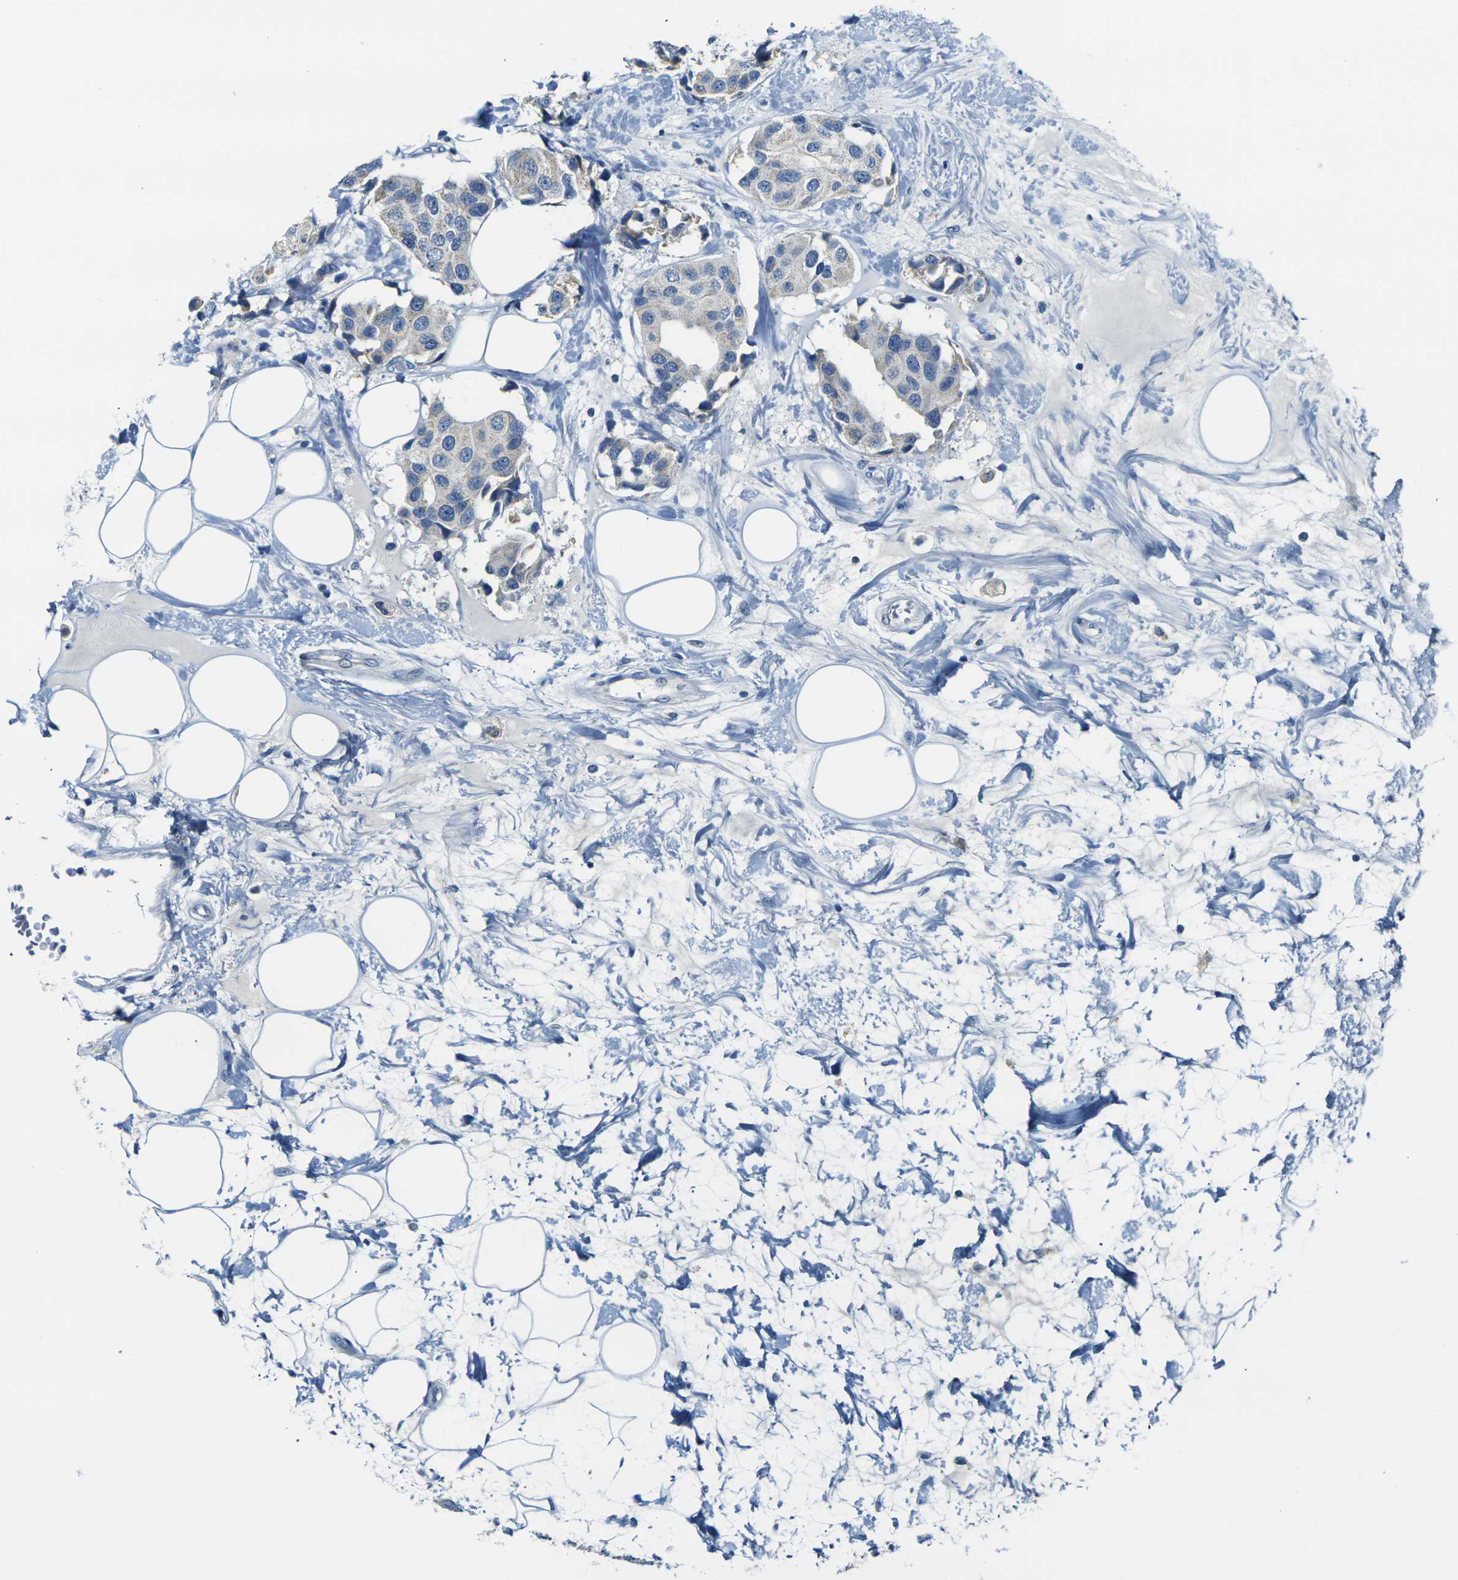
{"staining": {"intensity": "negative", "quantity": "none", "location": "none"}, "tissue": "breast cancer", "cell_type": "Tumor cells", "image_type": "cancer", "snomed": [{"axis": "morphology", "description": "Normal tissue, NOS"}, {"axis": "morphology", "description": "Duct carcinoma"}, {"axis": "topography", "description": "Breast"}], "caption": "The immunohistochemistry (IHC) micrograph has no significant staining in tumor cells of breast intraductal carcinoma tissue. (Brightfield microscopy of DAB immunohistochemistry (IHC) at high magnification).", "gene": "SHISAL2B", "patient": {"sex": "female", "age": 39}}